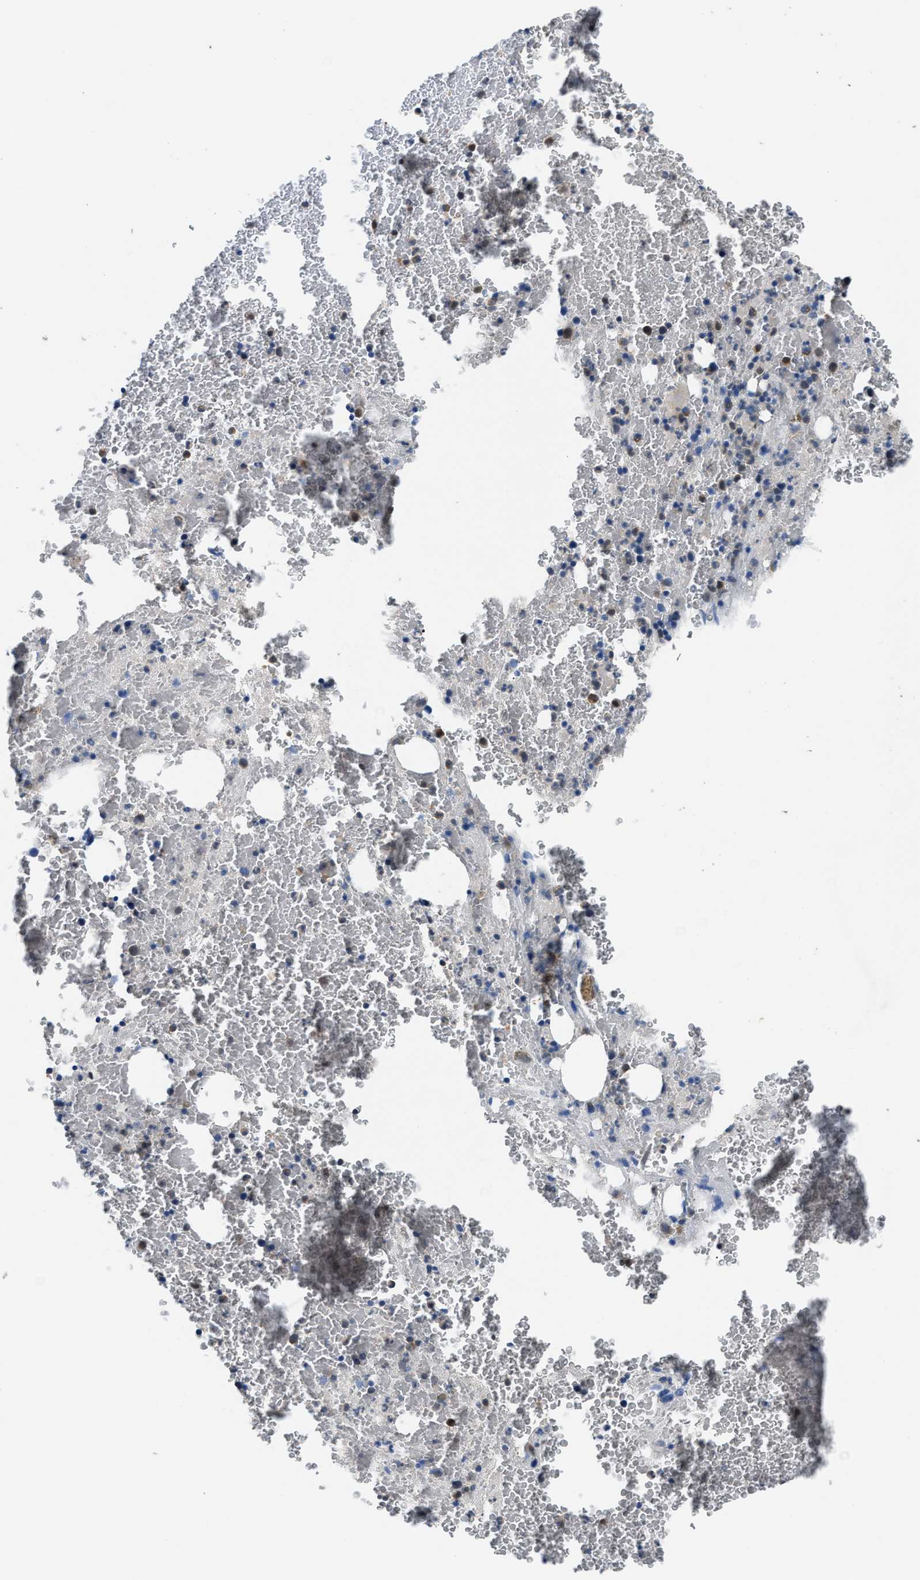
{"staining": {"intensity": "moderate", "quantity": "<25%", "location": "cytoplasmic/membranous,nuclear"}, "tissue": "bone marrow", "cell_type": "Hematopoietic cells", "image_type": "normal", "snomed": [{"axis": "morphology", "description": "Normal tissue, NOS"}, {"axis": "morphology", "description": "Inflammation, NOS"}, {"axis": "topography", "description": "Bone marrow"}], "caption": "IHC of normal bone marrow displays low levels of moderate cytoplasmic/membranous,nuclear staining in about <25% of hematopoietic cells. The protein is stained brown, and the nuclei are stained in blue (DAB (3,3'-diaminobenzidine) IHC with brightfield microscopy, high magnification).", "gene": "PPA1", "patient": {"sex": "male", "age": 47}}